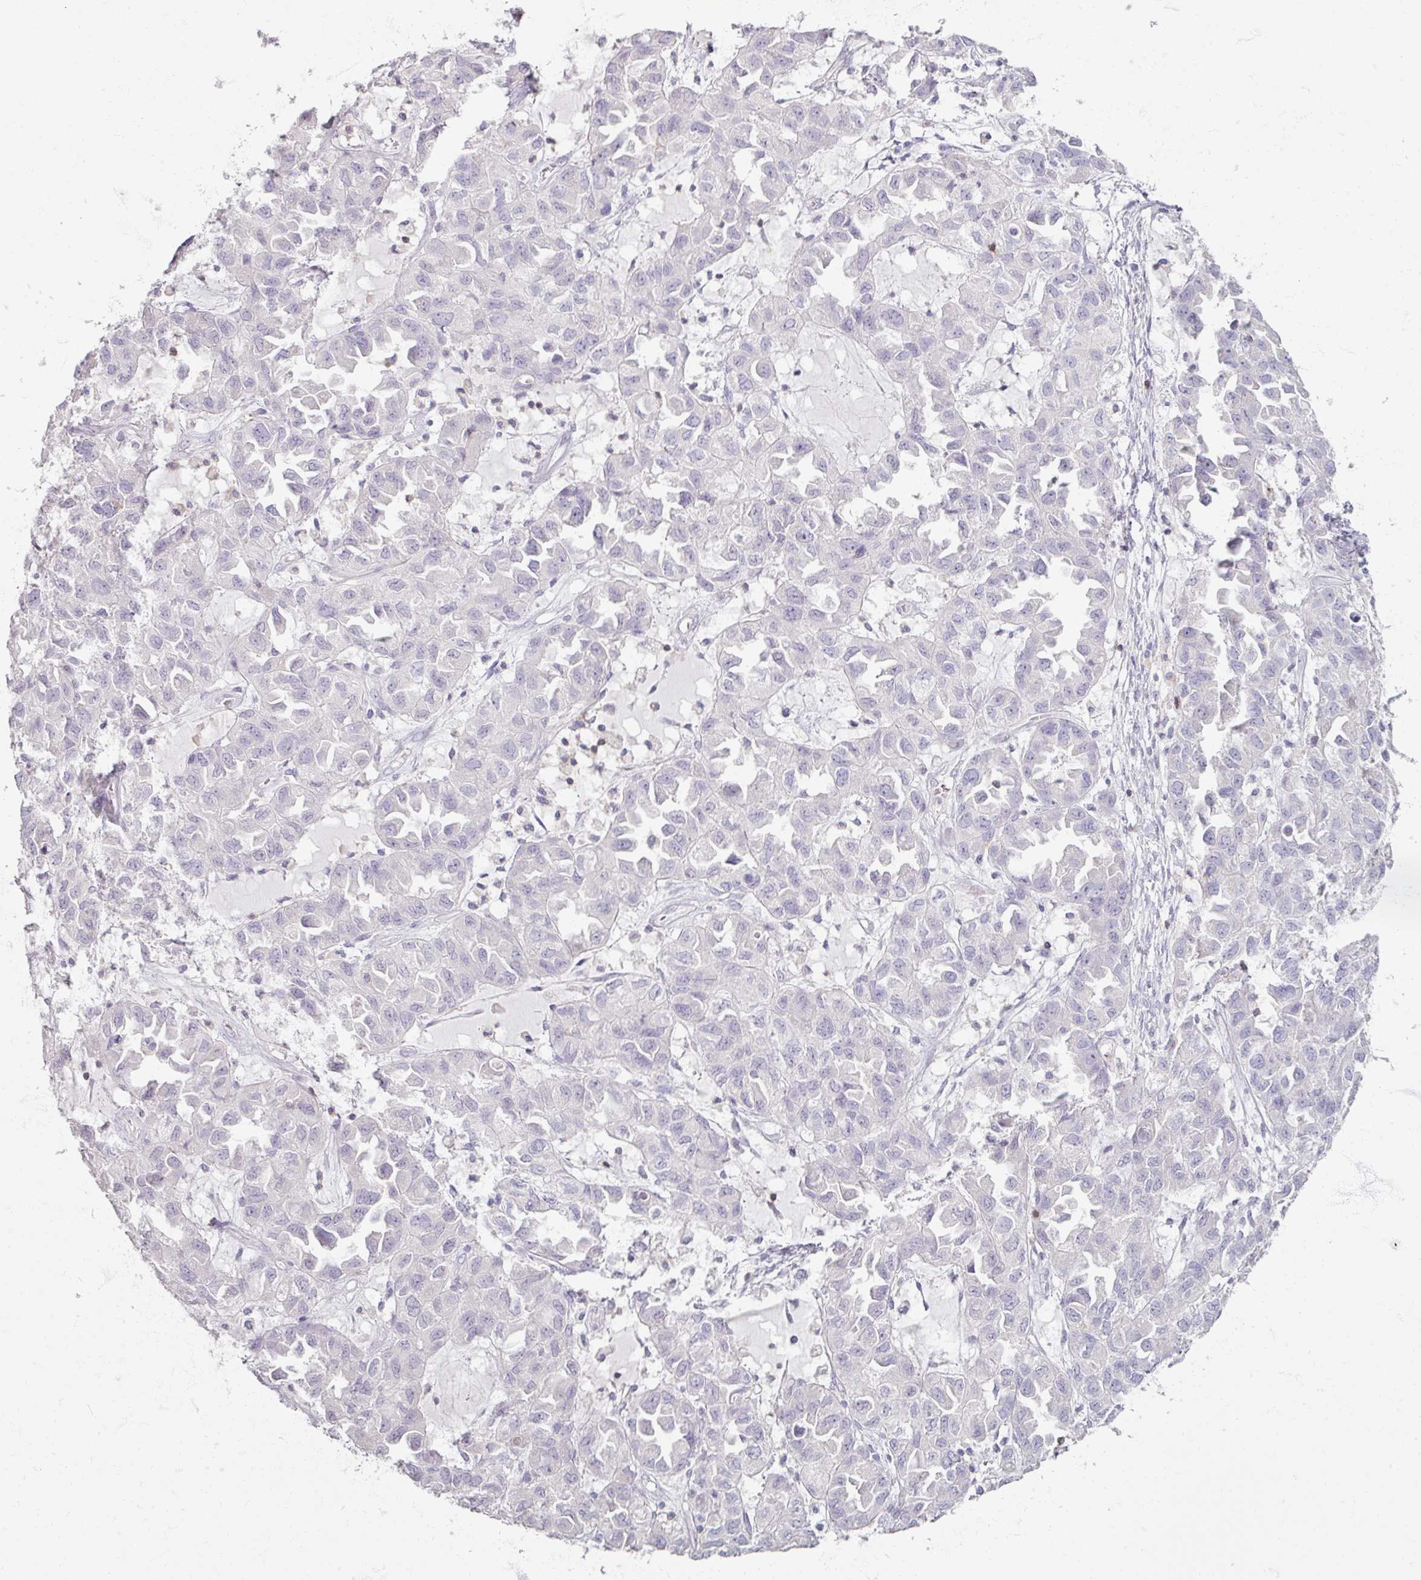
{"staining": {"intensity": "negative", "quantity": "none", "location": "none"}, "tissue": "ovarian cancer", "cell_type": "Tumor cells", "image_type": "cancer", "snomed": [{"axis": "morphology", "description": "Cystadenocarcinoma, serous, NOS"}, {"axis": "topography", "description": "Ovary"}], "caption": "High power microscopy photomicrograph of an IHC micrograph of serous cystadenocarcinoma (ovarian), revealing no significant expression in tumor cells.", "gene": "PTPRC", "patient": {"sex": "female", "age": 84}}